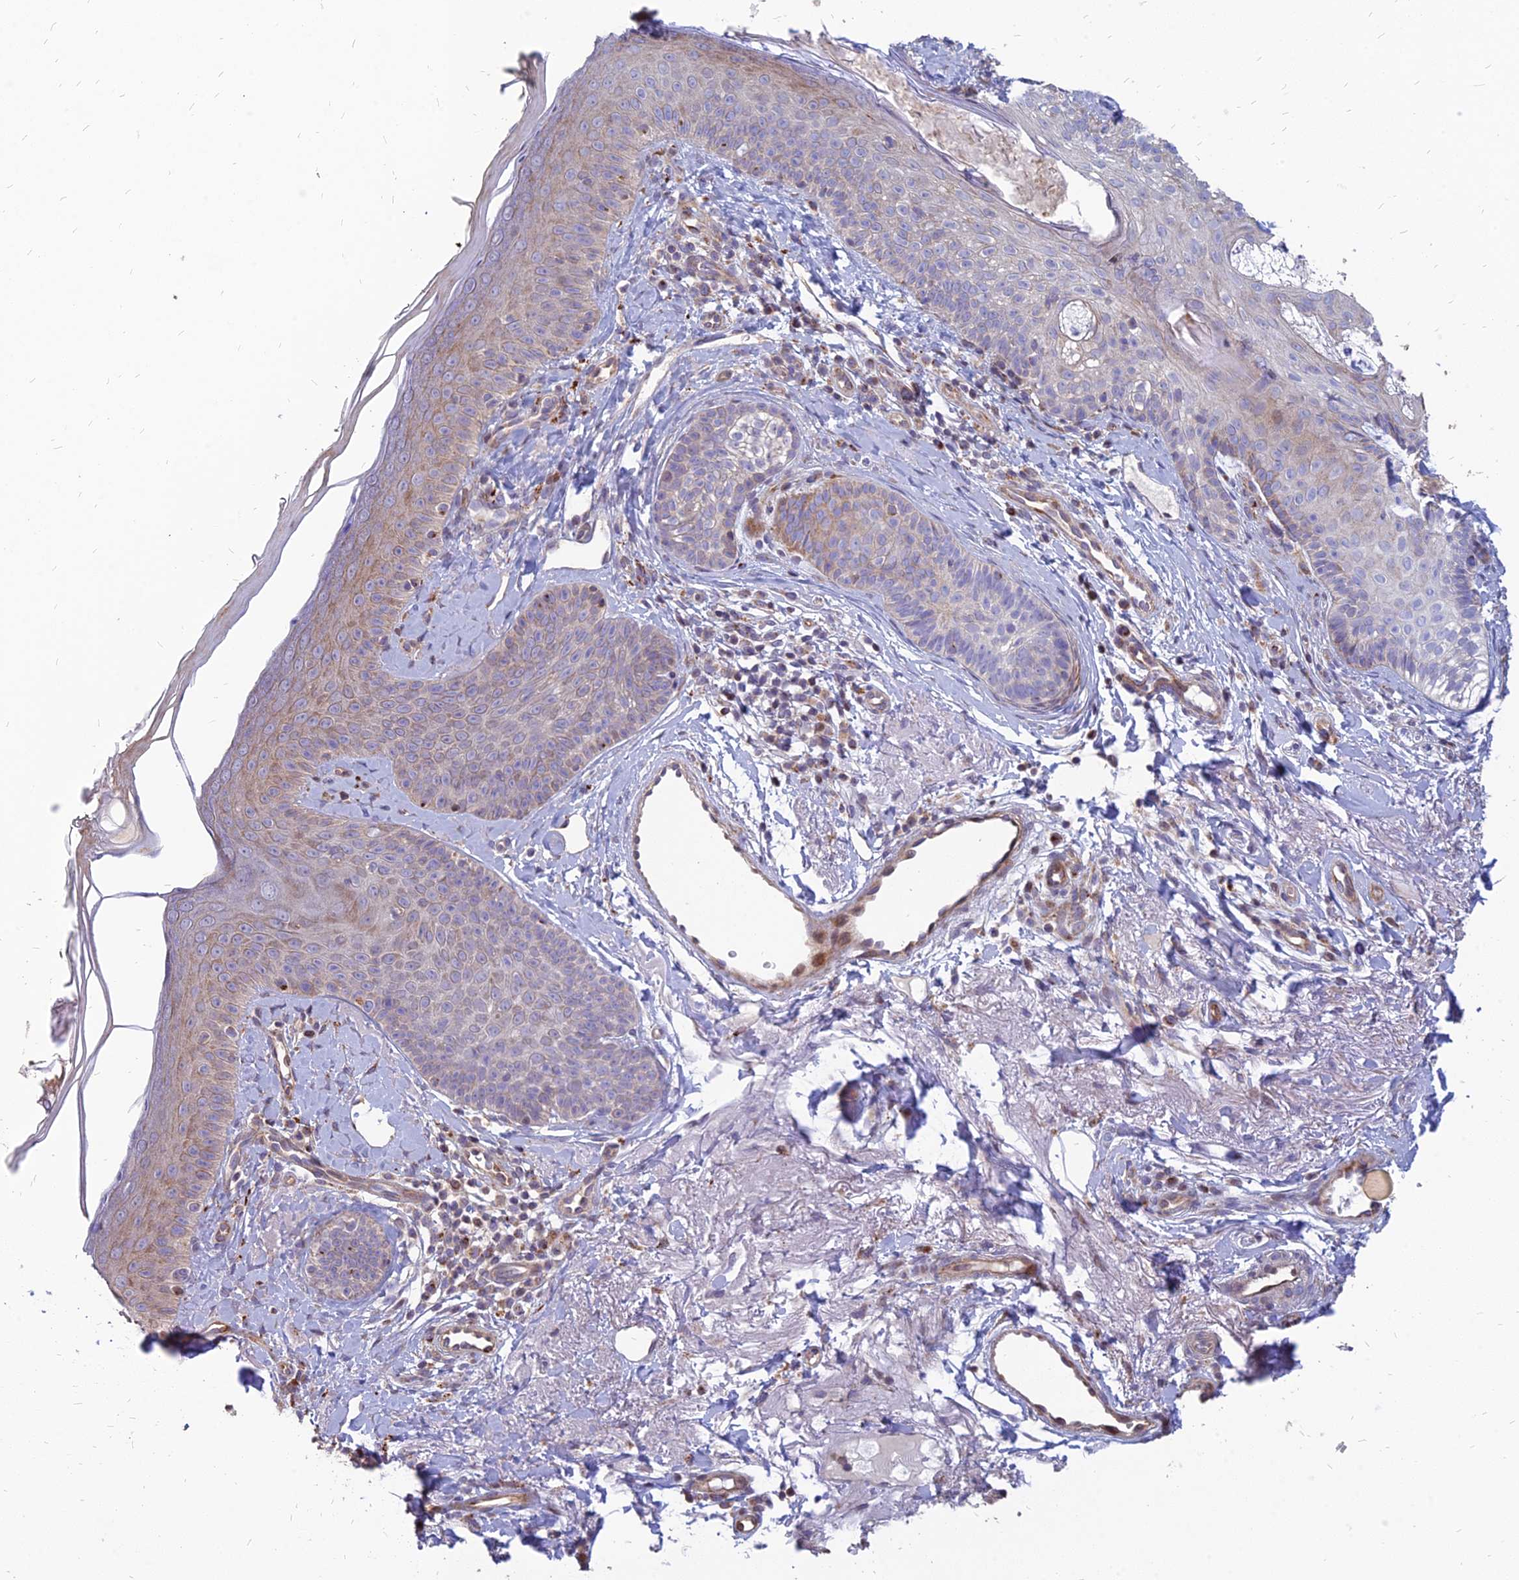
{"staining": {"intensity": "negative", "quantity": "none", "location": "none"}, "tissue": "skin", "cell_type": "Fibroblasts", "image_type": "normal", "snomed": [{"axis": "morphology", "description": "Normal tissue, NOS"}, {"axis": "topography", "description": "Skin"}], "caption": "Skin was stained to show a protein in brown. There is no significant expression in fibroblasts. (DAB IHC visualized using brightfield microscopy, high magnification).", "gene": "ST3GAL6", "patient": {"sex": "male", "age": 57}}